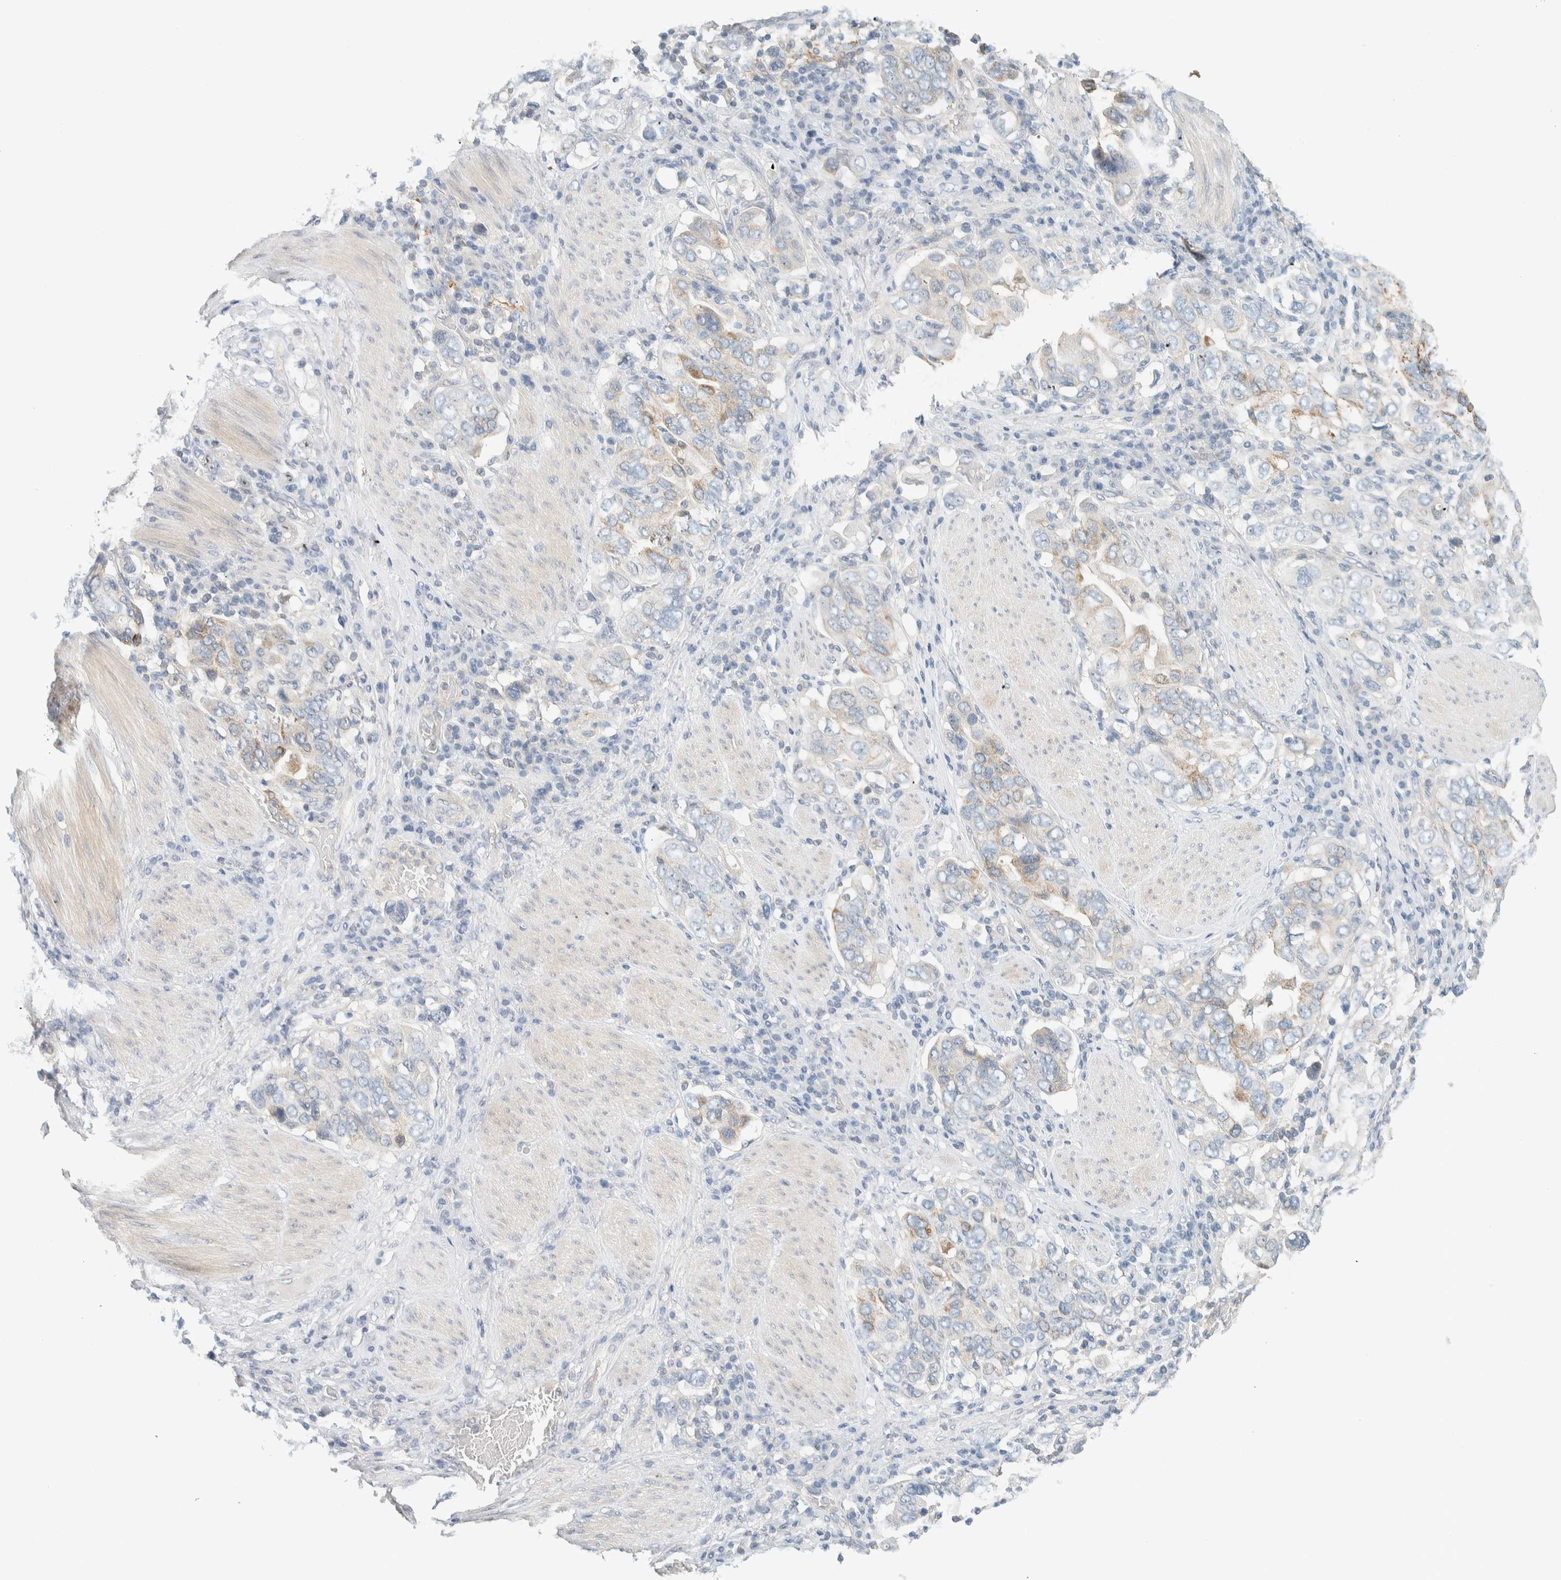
{"staining": {"intensity": "weak", "quantity": "<25%", "location": "cytoplasmic/membranous"}, "tissue": "stomach cancer", "cell_type": "Tumor cells", "image_type": "cancer", "snomed": [{"axis": "morphology", "description": "Adenocarcinoma, NOS"}, {"axis": "topography", "description": "Stomach, upper"}], "caption": "Human stomach cancer stained for a protein using immunohistochemistry demonstrates no staining in tumor cells.", "gene": "NDE1", "patient": {"sex": "male", "age": 62}}